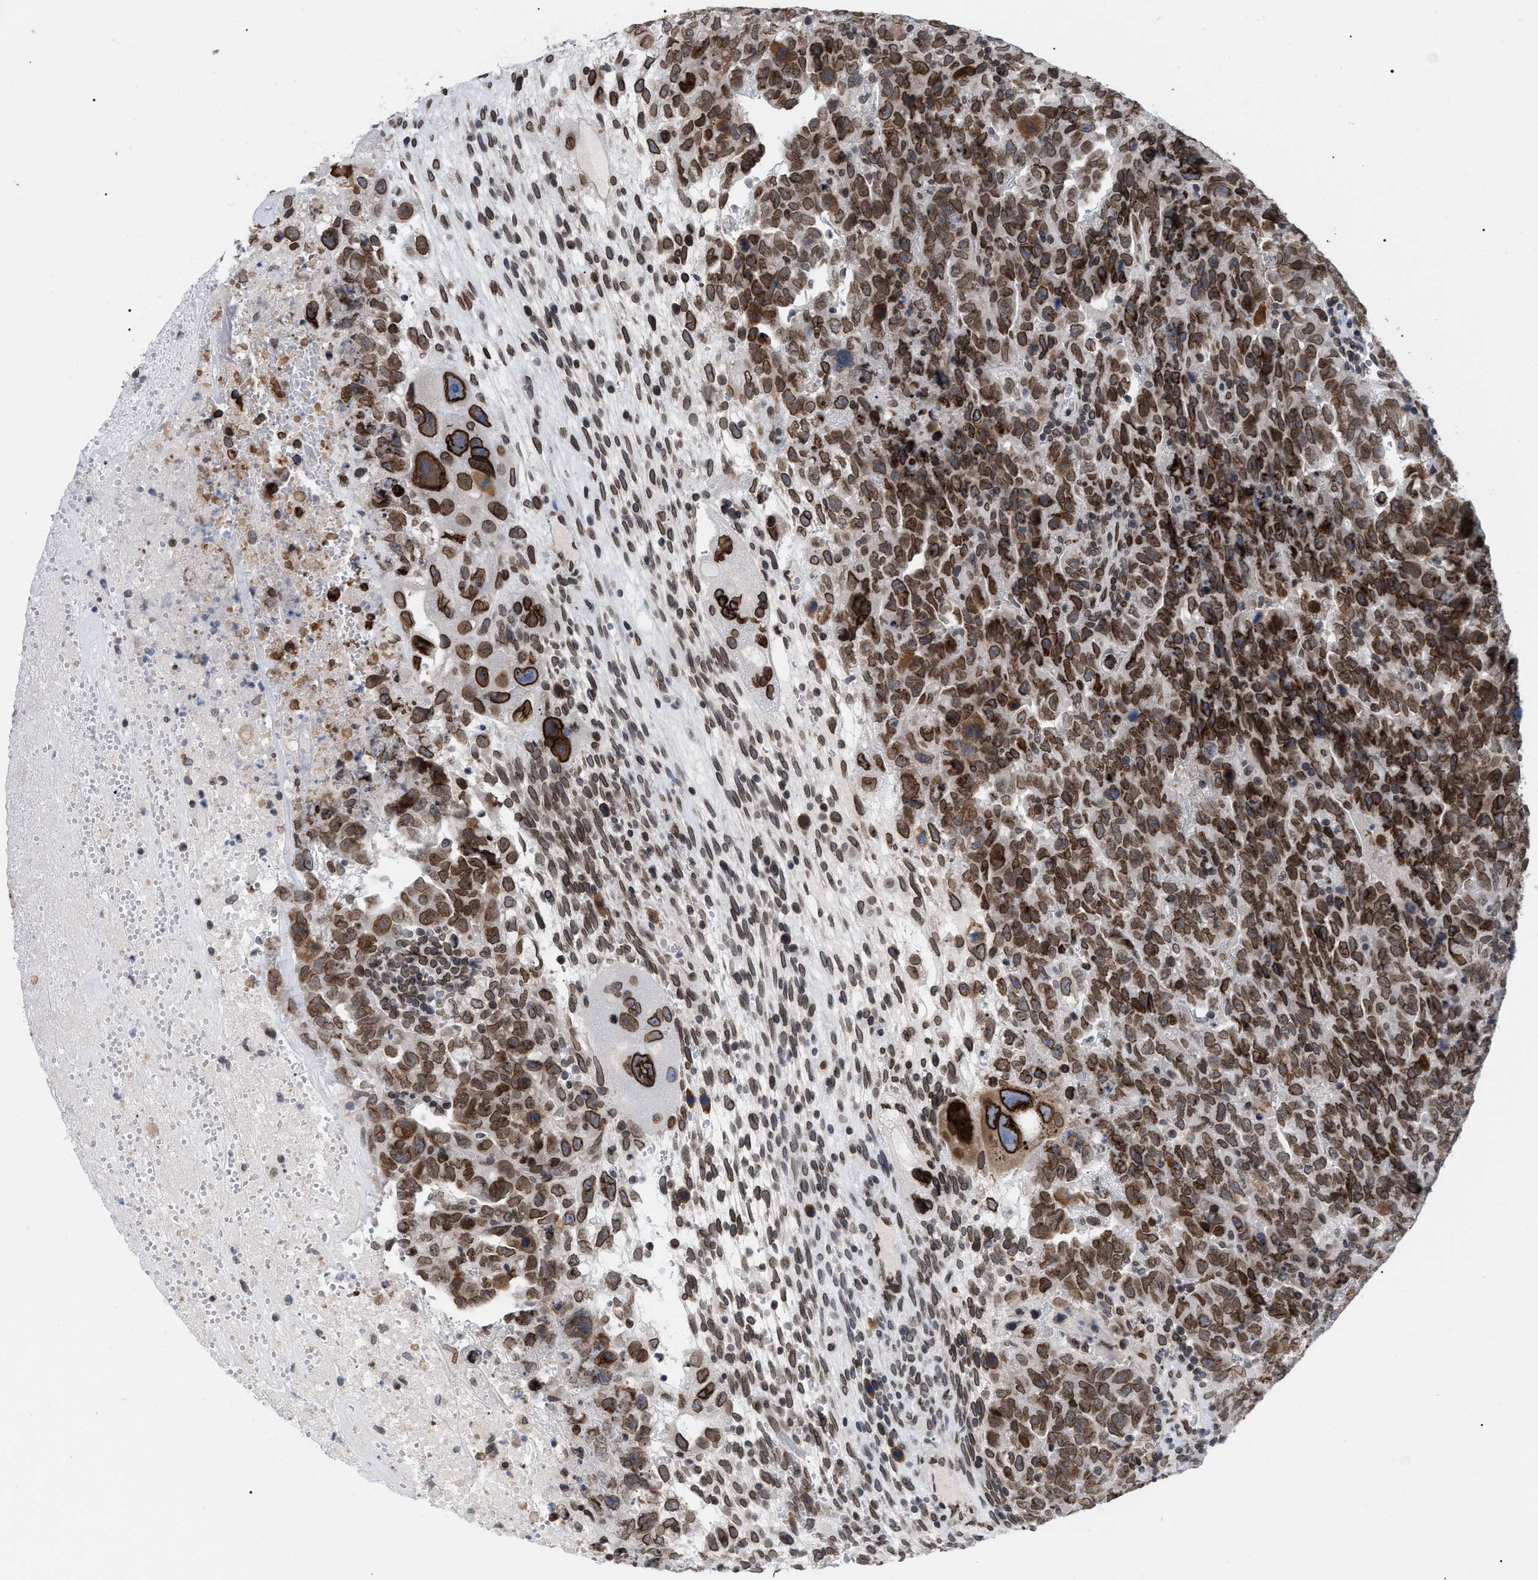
{"staining": {"intensity": "strong", "quantity": ">75%", "location": "cytoplasmic/membranous,nuclear"}, "tissue": "testis cancer", "cell_type": "Tumor cells", "image_type": "cancer", "snomed": [{"axis": "morphology", "description": "Carcinoma, Embryonal, NOS"}, {"axis": "topography", "description": "Testis"}], "caption": "IHC micrograph of neoplastic tissue: testis cancer (embryonal carcinoma) stained using immunohistochemistry shows high levels of strong protein expression localized specifically in the cytoplasmic/membranous and nuclear of tumor cells, appearing as a cytoplasmic/membranous and nuclear brown color.", "gene": "TPR", "patient": {"sex": "male", "age": 28}}